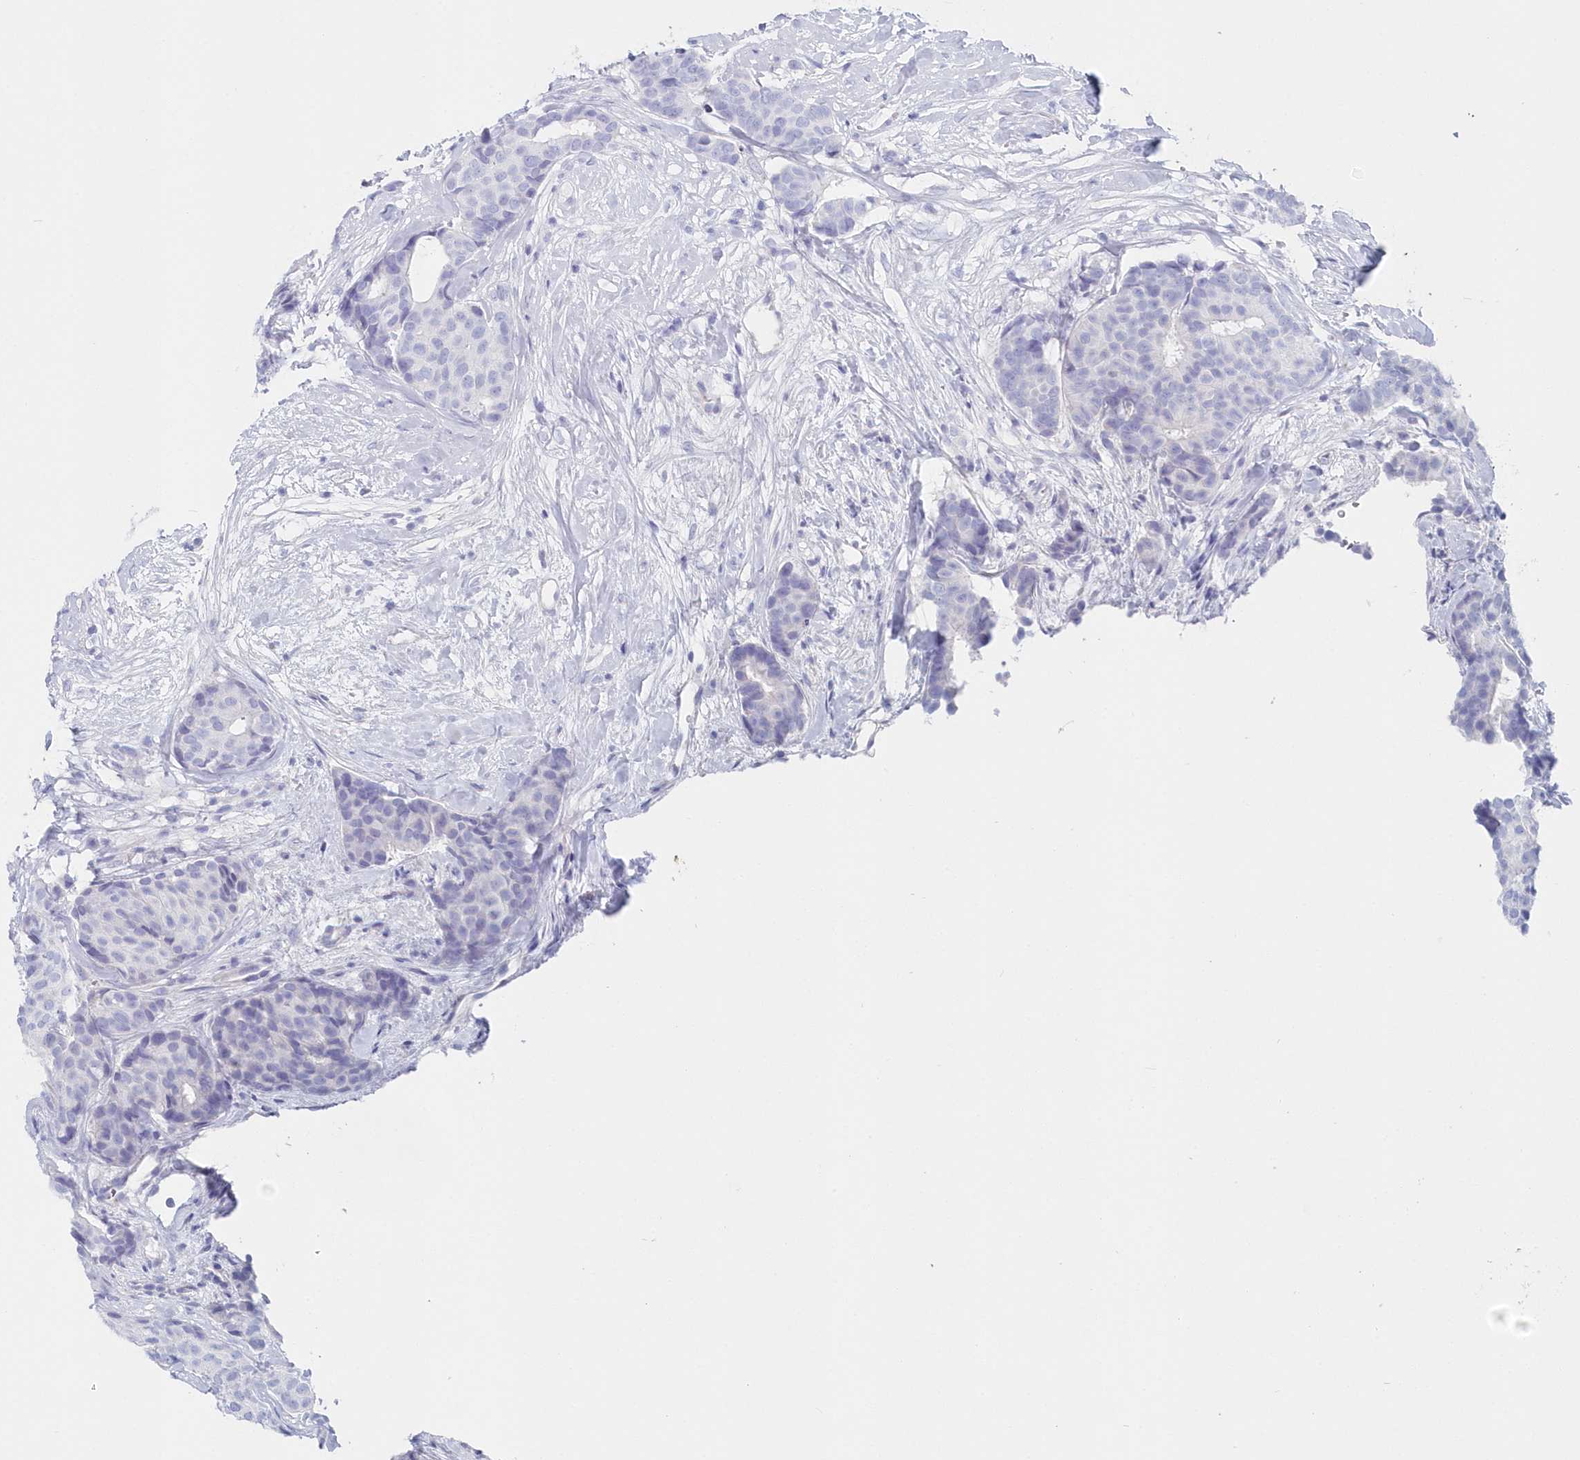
{"staining": {"intensity": "negative", "quantity": "none", "location": "none"}, "tissue": "breast cancer", "cell_type": "Tumor cells", "image_type": "cancer", "snomed": [{"axis": "morphology", "description": "Duct carcinoma"}, {"axis": "topography", "description": "Breast"}], "caption": "The immunohistochemistry (IHC) photomicrograph has no significant expression in tumor cells of breast cancer tissue.", "gene": "CSNK1G2", "patient": {"sex": "female", "age": 75}}